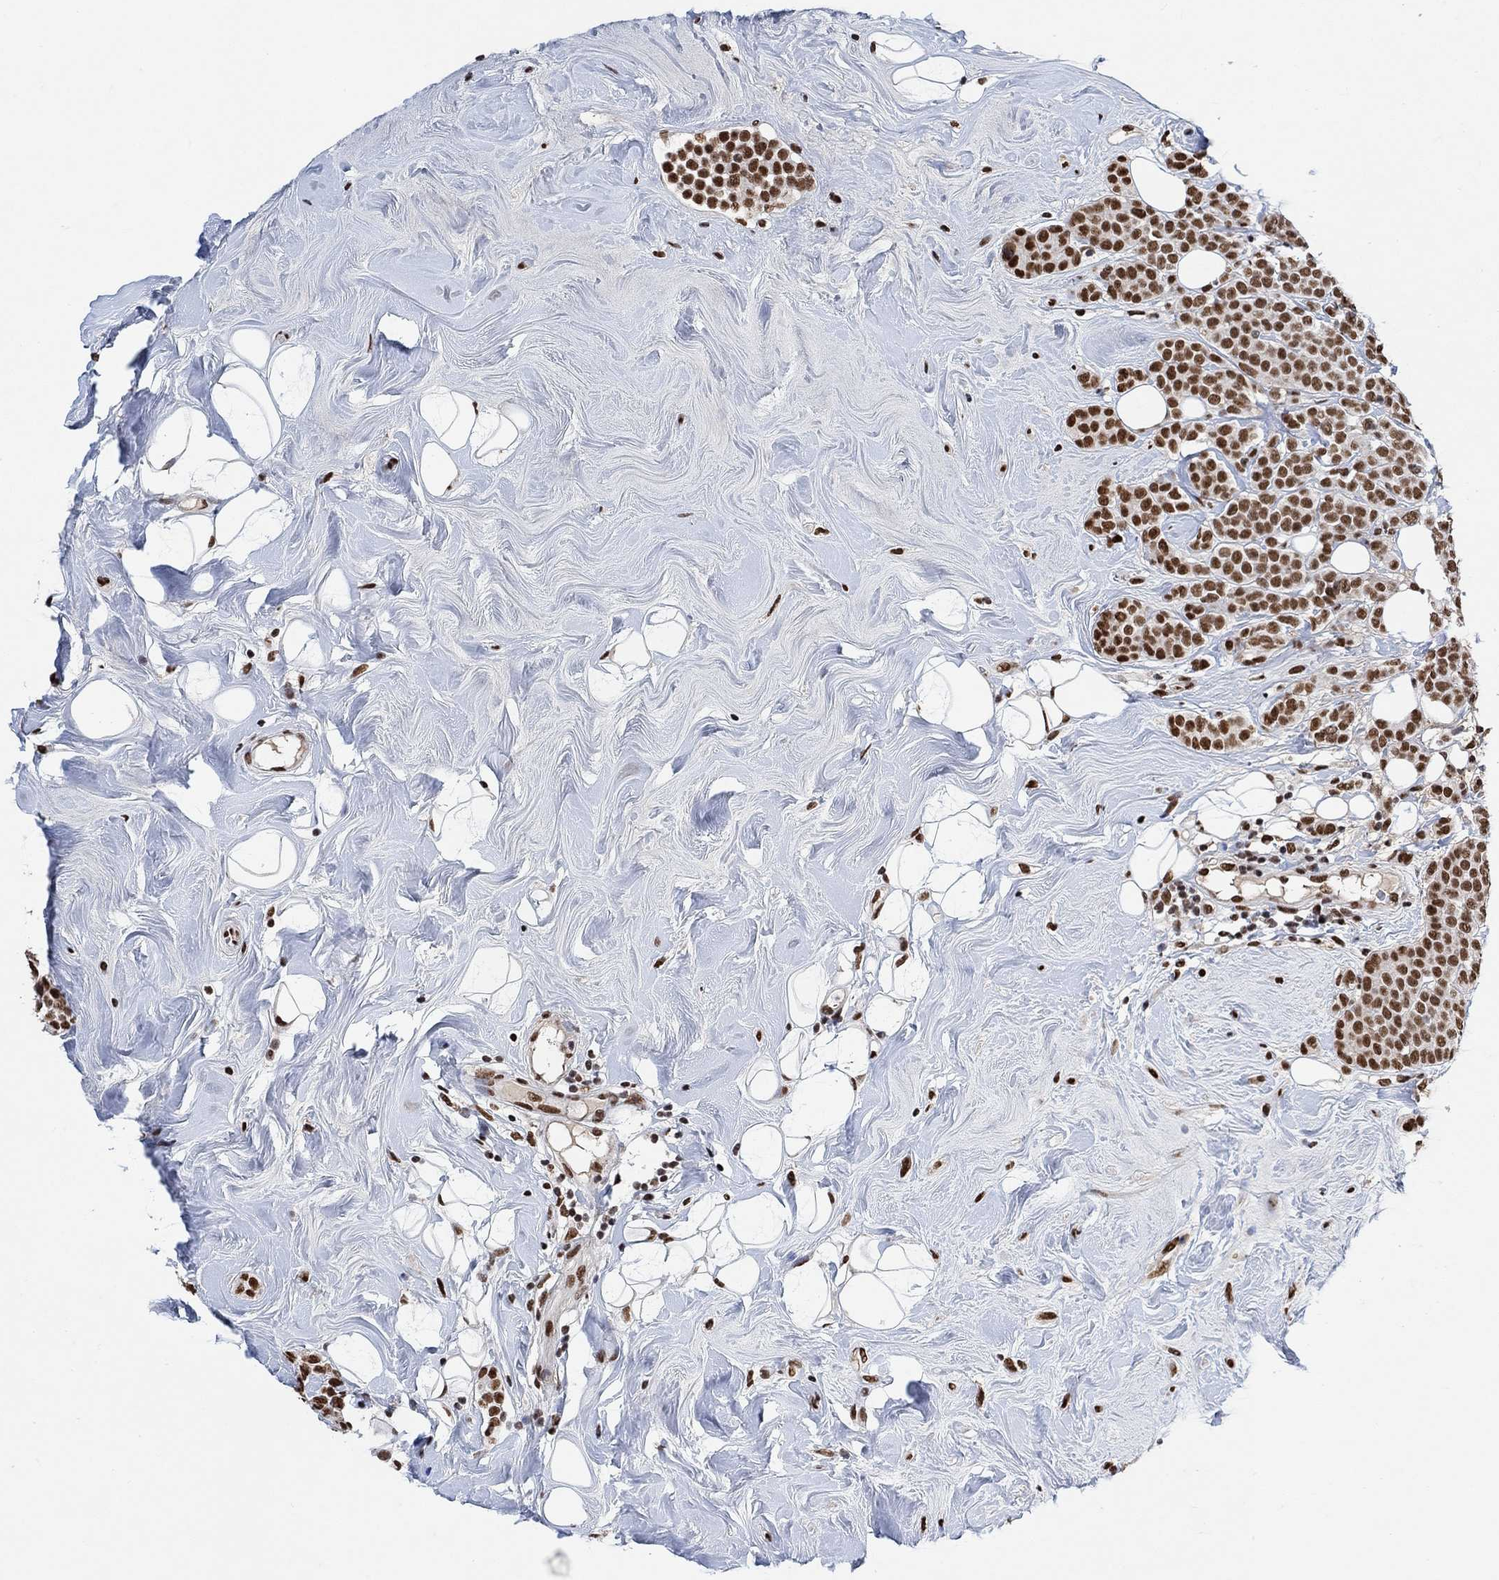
{"staining": {"intensity": "strong", "quantity": ">75%", "location": "nuclear"}, "tissue": "breast cancer", "cell_type": "Tumor cells", "image_type": "cancer", "snomed": [{"axis": "morphology", "description": "Lobular carcinoma"}, {"axis": "topography", "description": "Breast"}], "caption": "Human breast cancer stained for a protein (brown) demonstrates strong nuclear positive staining in about >75% of tumor cells.", "gene": "USP39", "patient": {"sex": "female", "age": 49}}